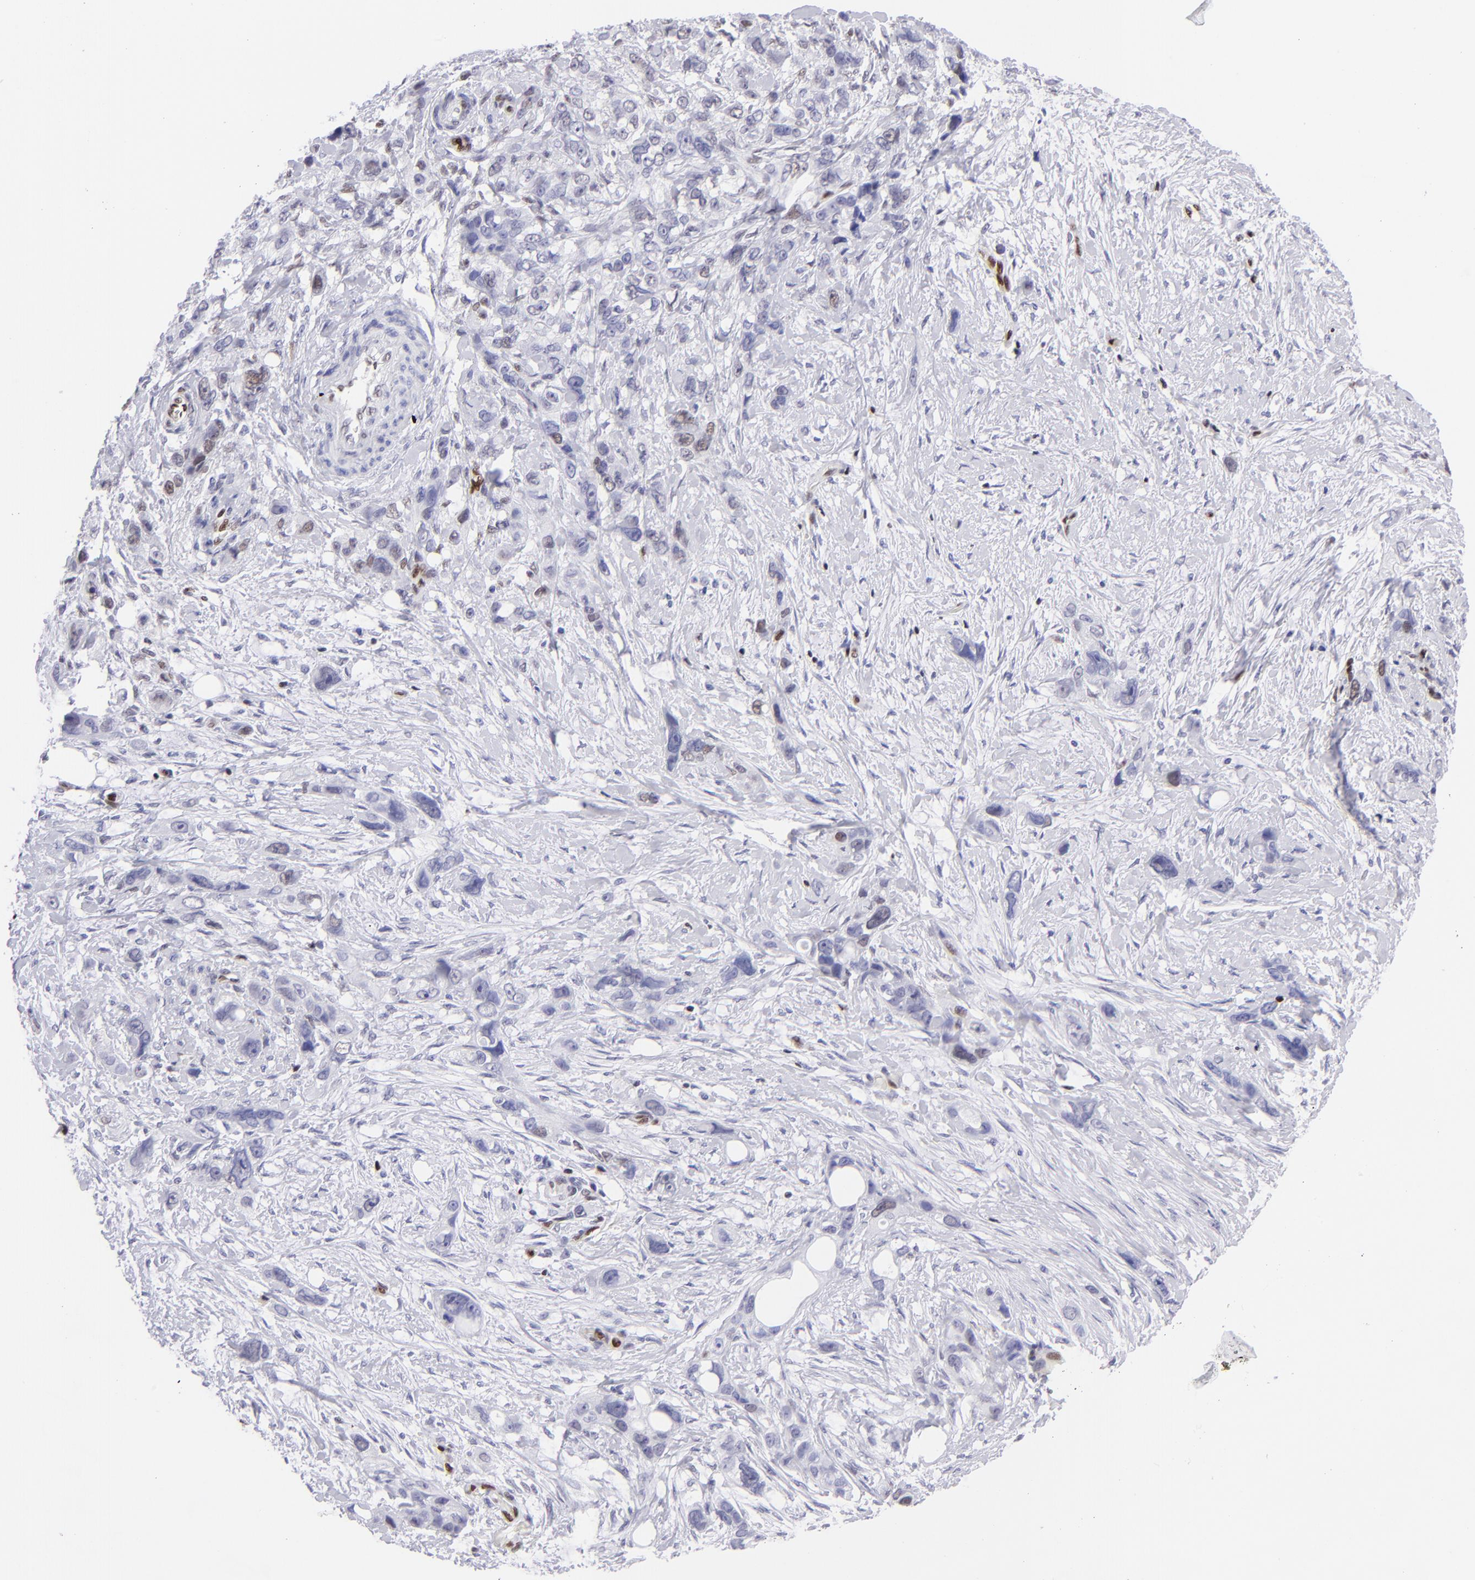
{"staining": {"intensity": "weak", "quantity": "25%-75%", "location": "nuclear"}, "tissue": "stomach cancer", "cell_type": "Tumor cells", "image_type": "cancer", "snomed": [{"axis": "morphology", "description": "Adenocarcinoma, NOS"}, {"axis": "topography", "description": "Stomach, upper"}], "caption": "This is an image of immunohistochemistry (IHC) staining of stomach cancer (adenocarcinoma), which shows weak staining in the nuclear of tumor cells.", "gene": "ETS1", "patient": {"sex": "male", "age": 47}}